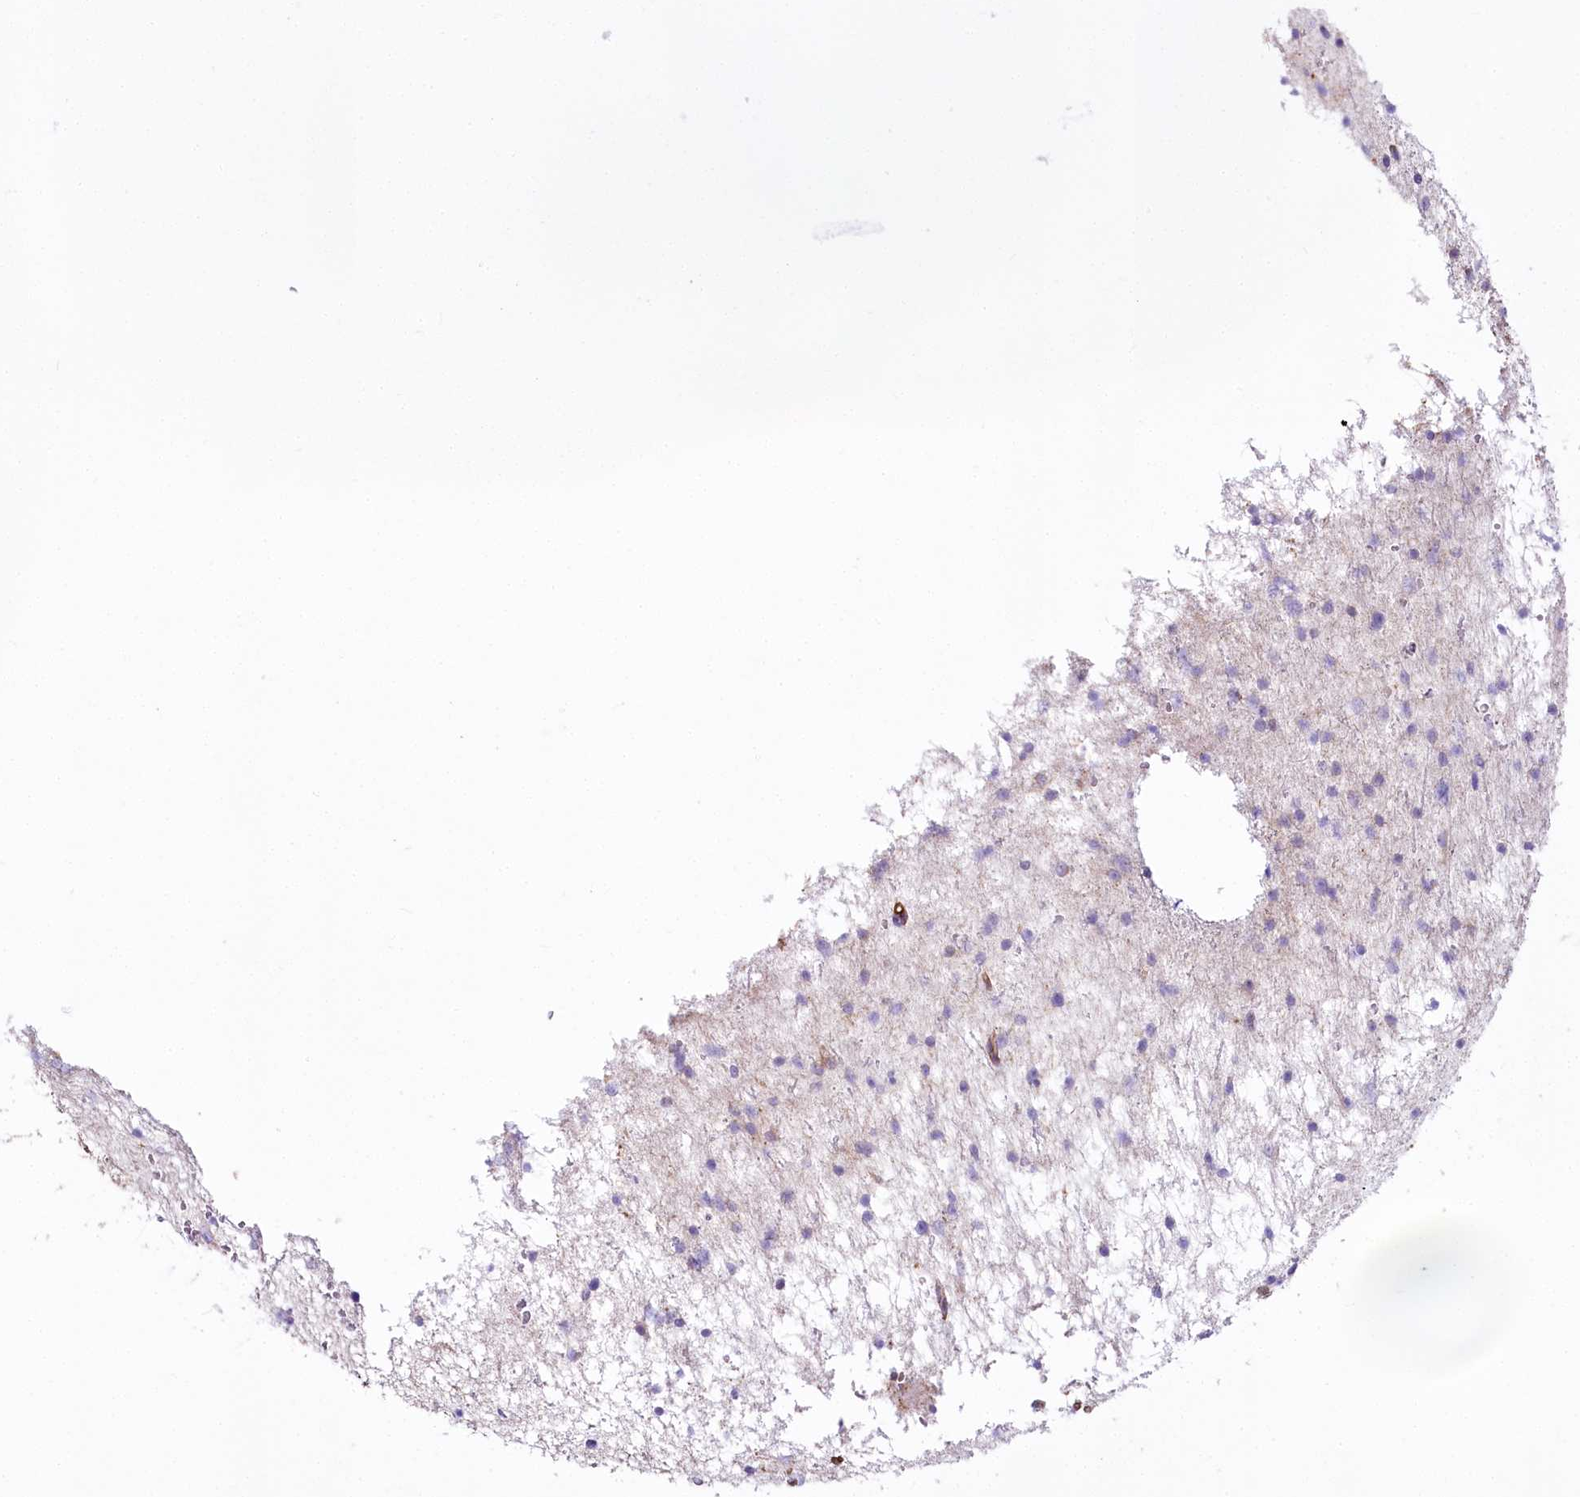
{"staining": {"intensity": "negative", "quantity": "none", "location": "none"}, "tissue": "glioma", "cell_type": "Tumor cells", "image_type": "cancer", "snomed": [{"axis": "morphology", "description": "Glioma, malignant, Low grade"}, {"axis": "topography", "description": "Brain"}], "caption": "A histopathology image of human malignant low-grade glioma is negative for staining in tumor cells.", "gene": "SYNPO2", "patient": {"sex": "female", "age": 37}}